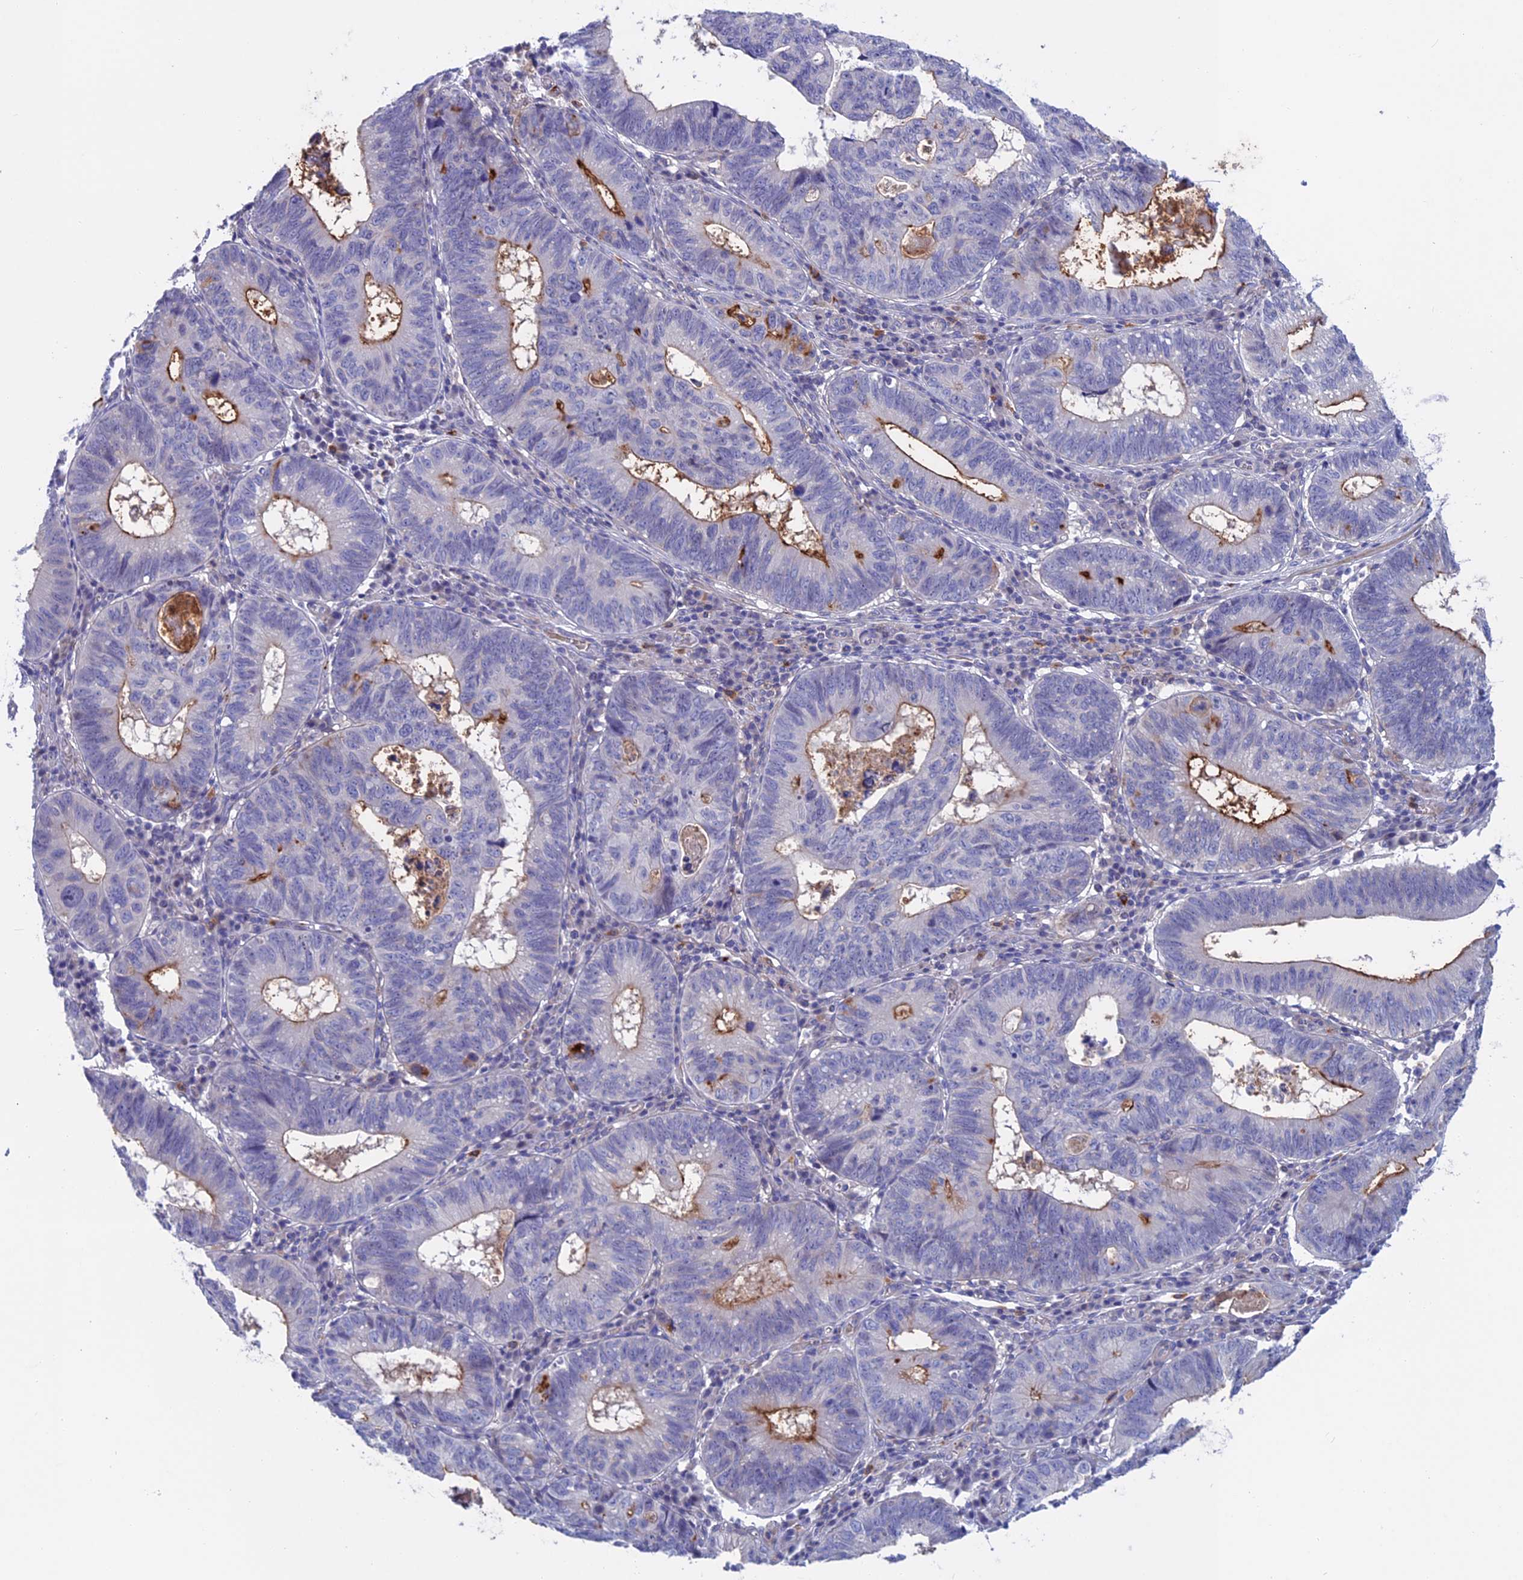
{"staining": {"intensity": "strong", "quantity": "<25%", "location": "cytoplasmic/membranous"}, "tissue": "stomach cancer", "cell_type": "Tumor cells", "image_type": "cancer", "snomed": [{"axis": "morphology", "description": "Adenocarcinoma, NOS"}, {"axis": "topography", "description": "Stomach"}], "caption": "Adenocarcinoma (stomach) stained with immunohistochemistry shows strong cytoplasmic/membranous expression in approximately <25% of tumor cells.", "gene": "SLC2A6", "patient": {"sex": "male", "age": 59}}